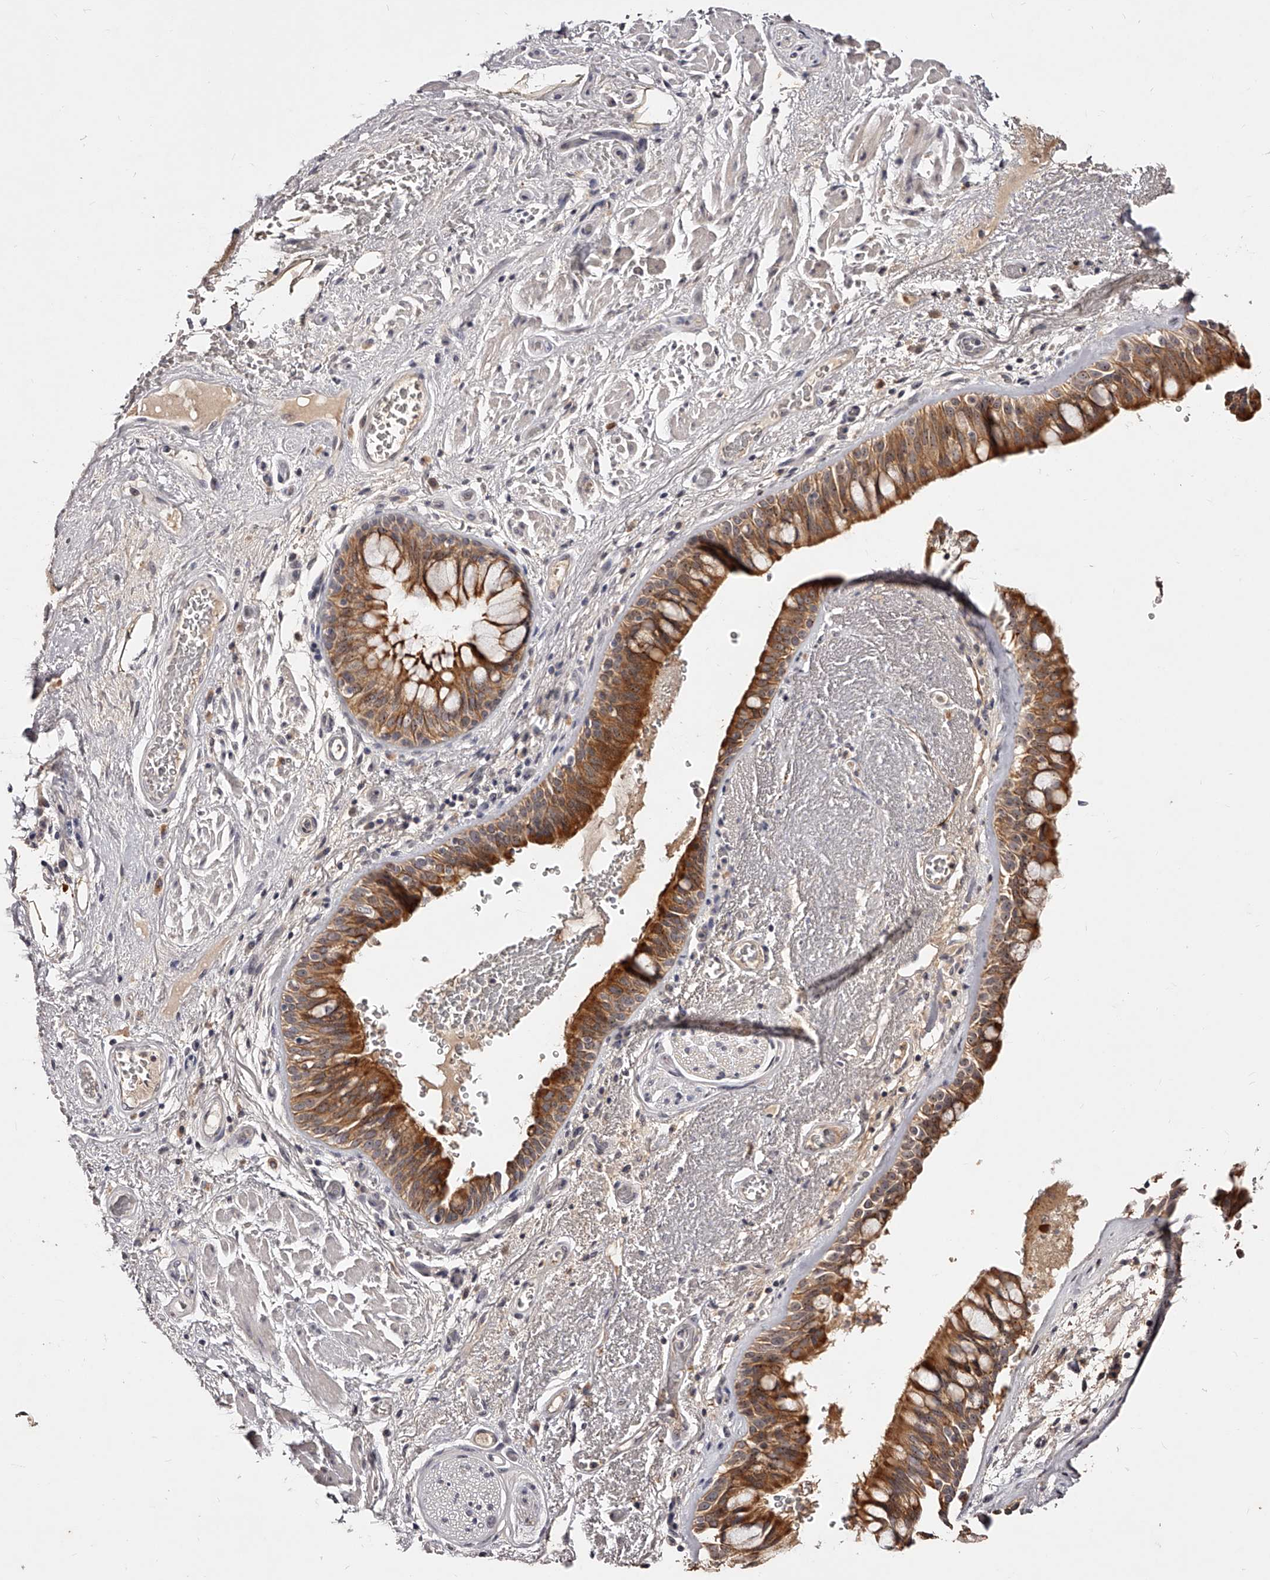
{"staining": {"intensity": "moderate", "quantity": ">75%", "location": "cytoplasmic/membranous"}, "tissue": "bronchus", "cell_type": "Respiratory epithelial cells", "image_type": "normal", "snomed": [{"axis": "morphology", "description": "Normal tissue, NOS"}, {"axis": "morphology", "description": "Squamous cell carcinoma, NOS"}, {"axis": "topography", "description": "Lymph node"}, {"axis": "topography", "description": "Bronchus"}, {"axis": "topography", "description": "Lung"}], "caption": "Protein expression by immunohistochemistry (IHC) demonstrates moderate cytoplasmic/membranous expression in about >75% of respiratory epithelial cells in unremarkable bronchus. The protein of interest is shown in brown color, while the nuclei are stained blue.", "gene": "PHACTR1", "patient": {"sex": "male", "age": 66}}